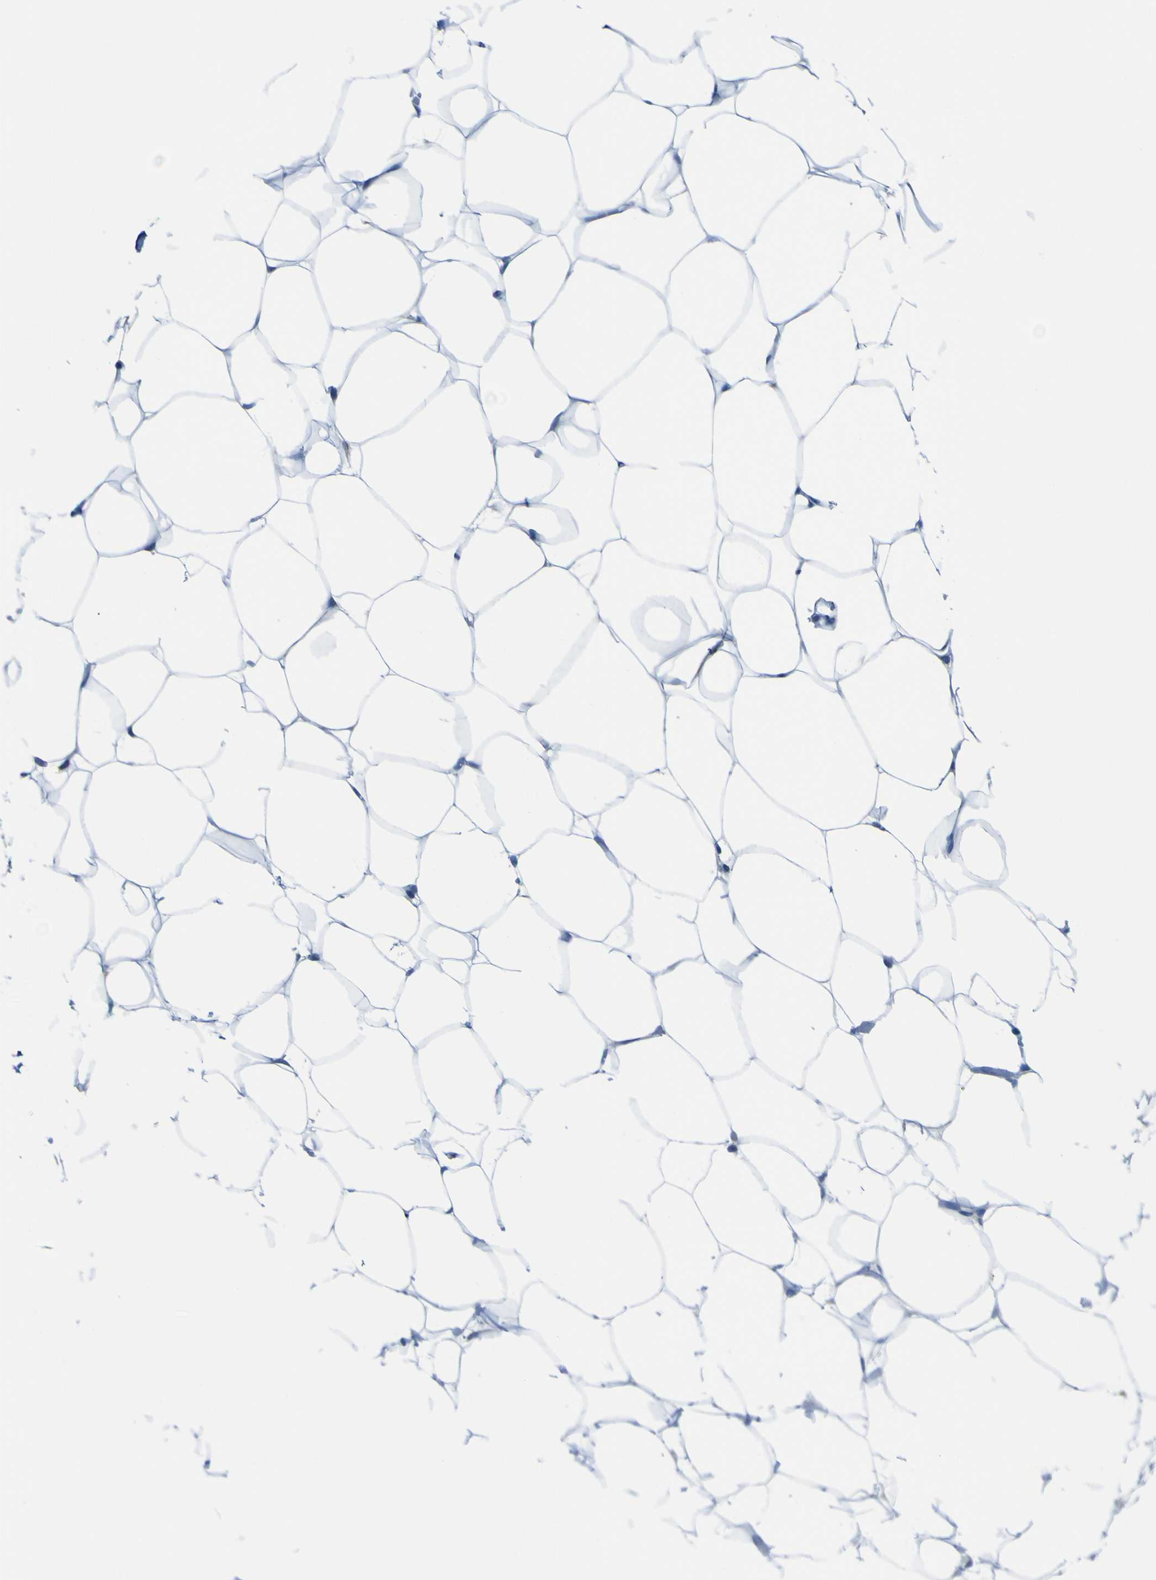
{"staining": {"intensity": "negative", "quantity": "none", "location": "none"}, "tissue": "adipose tissue", "cell_type": "Adipocytes", "image_type": "normal", "snomed": [{"axis": "morphology", "description": "Normal tissue, NOS"}, {"axis": "topography", "description": "Breast"}, {"axis": "topography", "description": "Adipose tissue"}], "caption": "This is an immunohistochemistry histopathology image of benign adipose tissue. There is no staining in adipocytes.", "gene": "STIM1", "patient": {"sex": "female", "age": 25}}